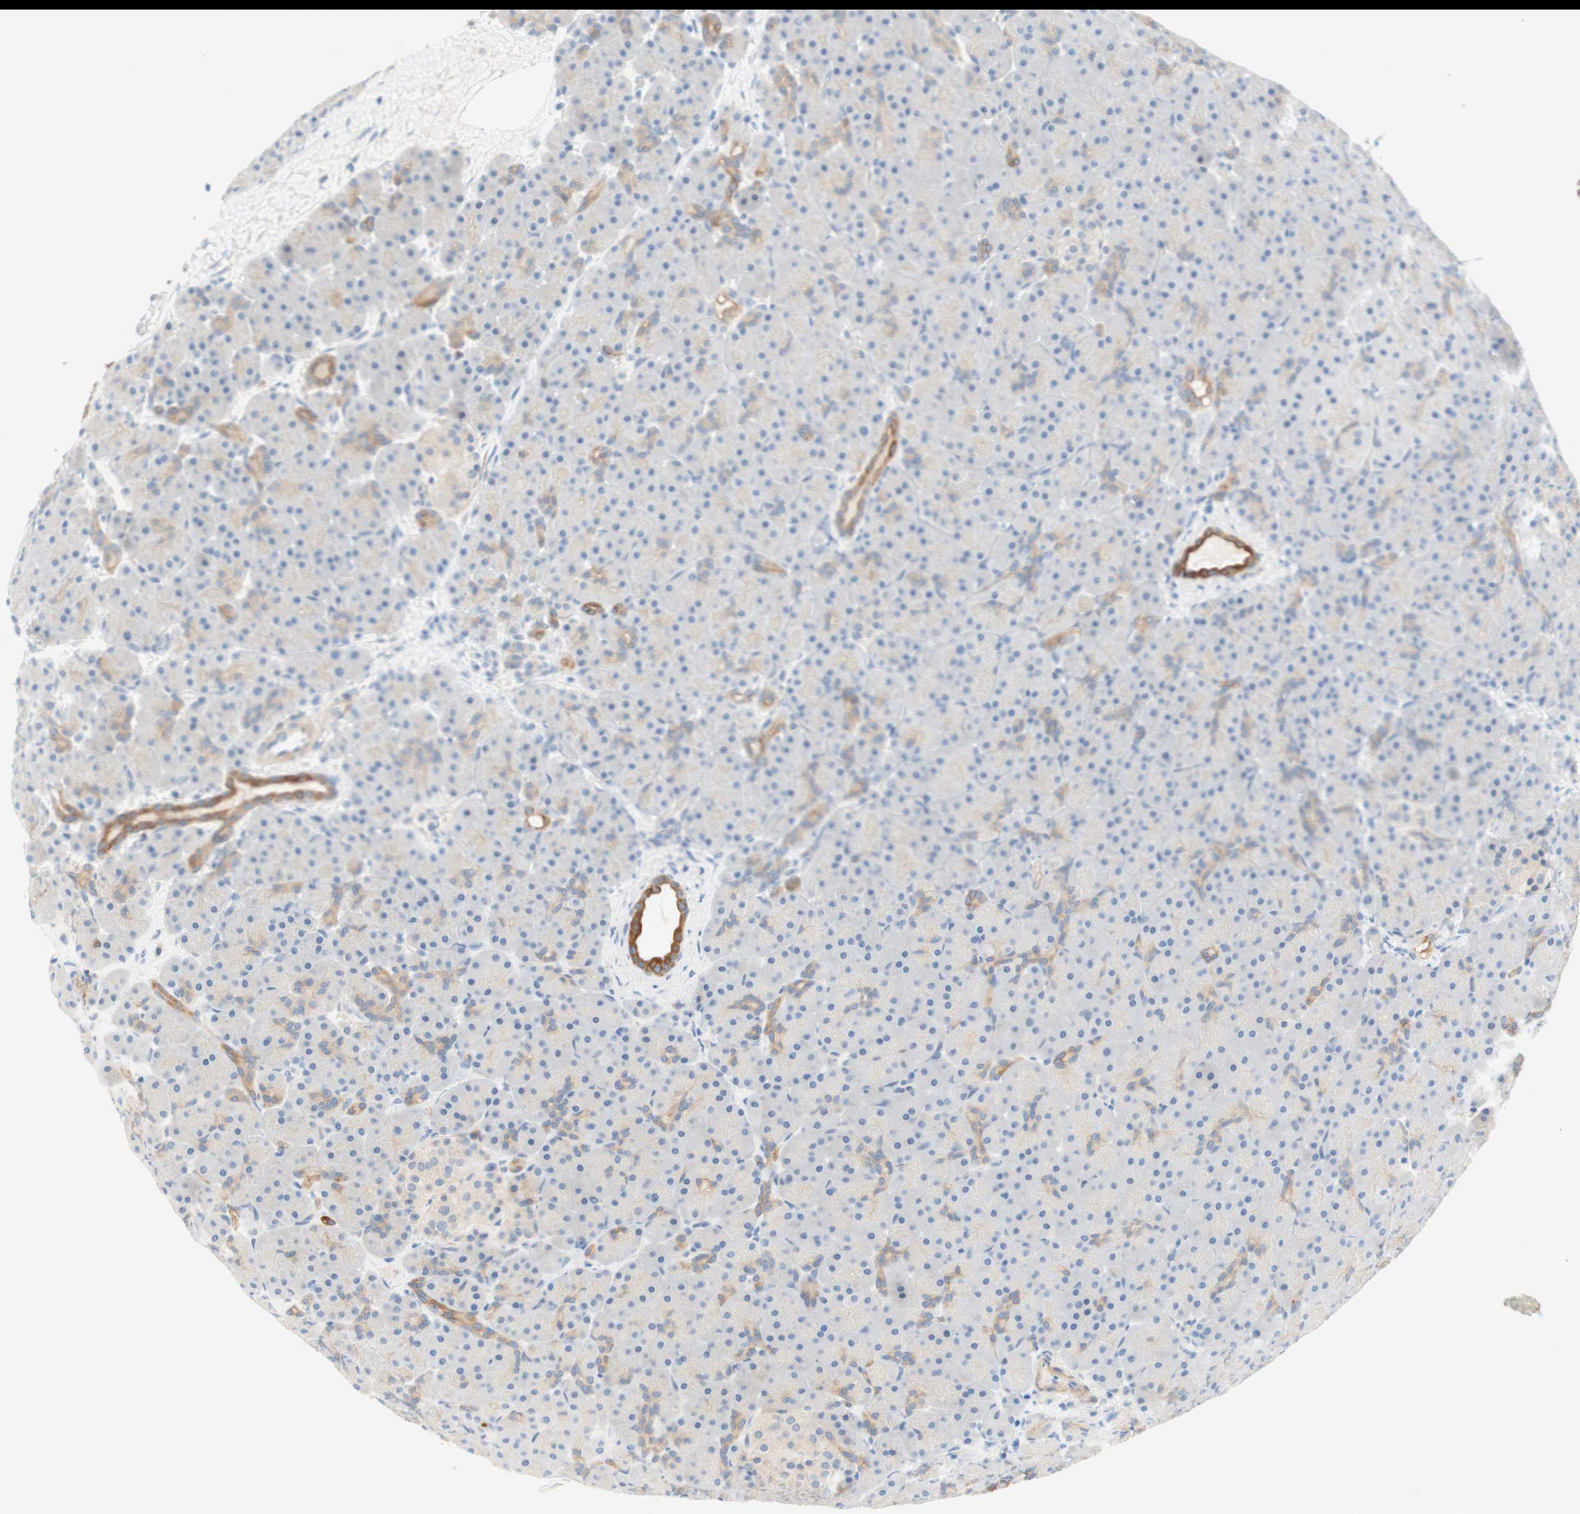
{"staining": {"intensity": "moderate", "quantity": "<25%", "location": "cytoplasmic/membranous"}, "tissue": "pancreas", "cell_type": "Exocrine glandular cells", "image_type": "normal", "snomed": [{"axis": "morphology", "description": "Normal tissue, NOS"}, {"axis": "topography", "description": "Pancreas"}], "caption": "Human pancreas stained for a protein (brown) displays moderate cytoplasmic/membranous positive positivity in about <25% of exocrine glandular cells.", "gene": "ENTREP2", "patient": {"sex": "male", "age": 66}}